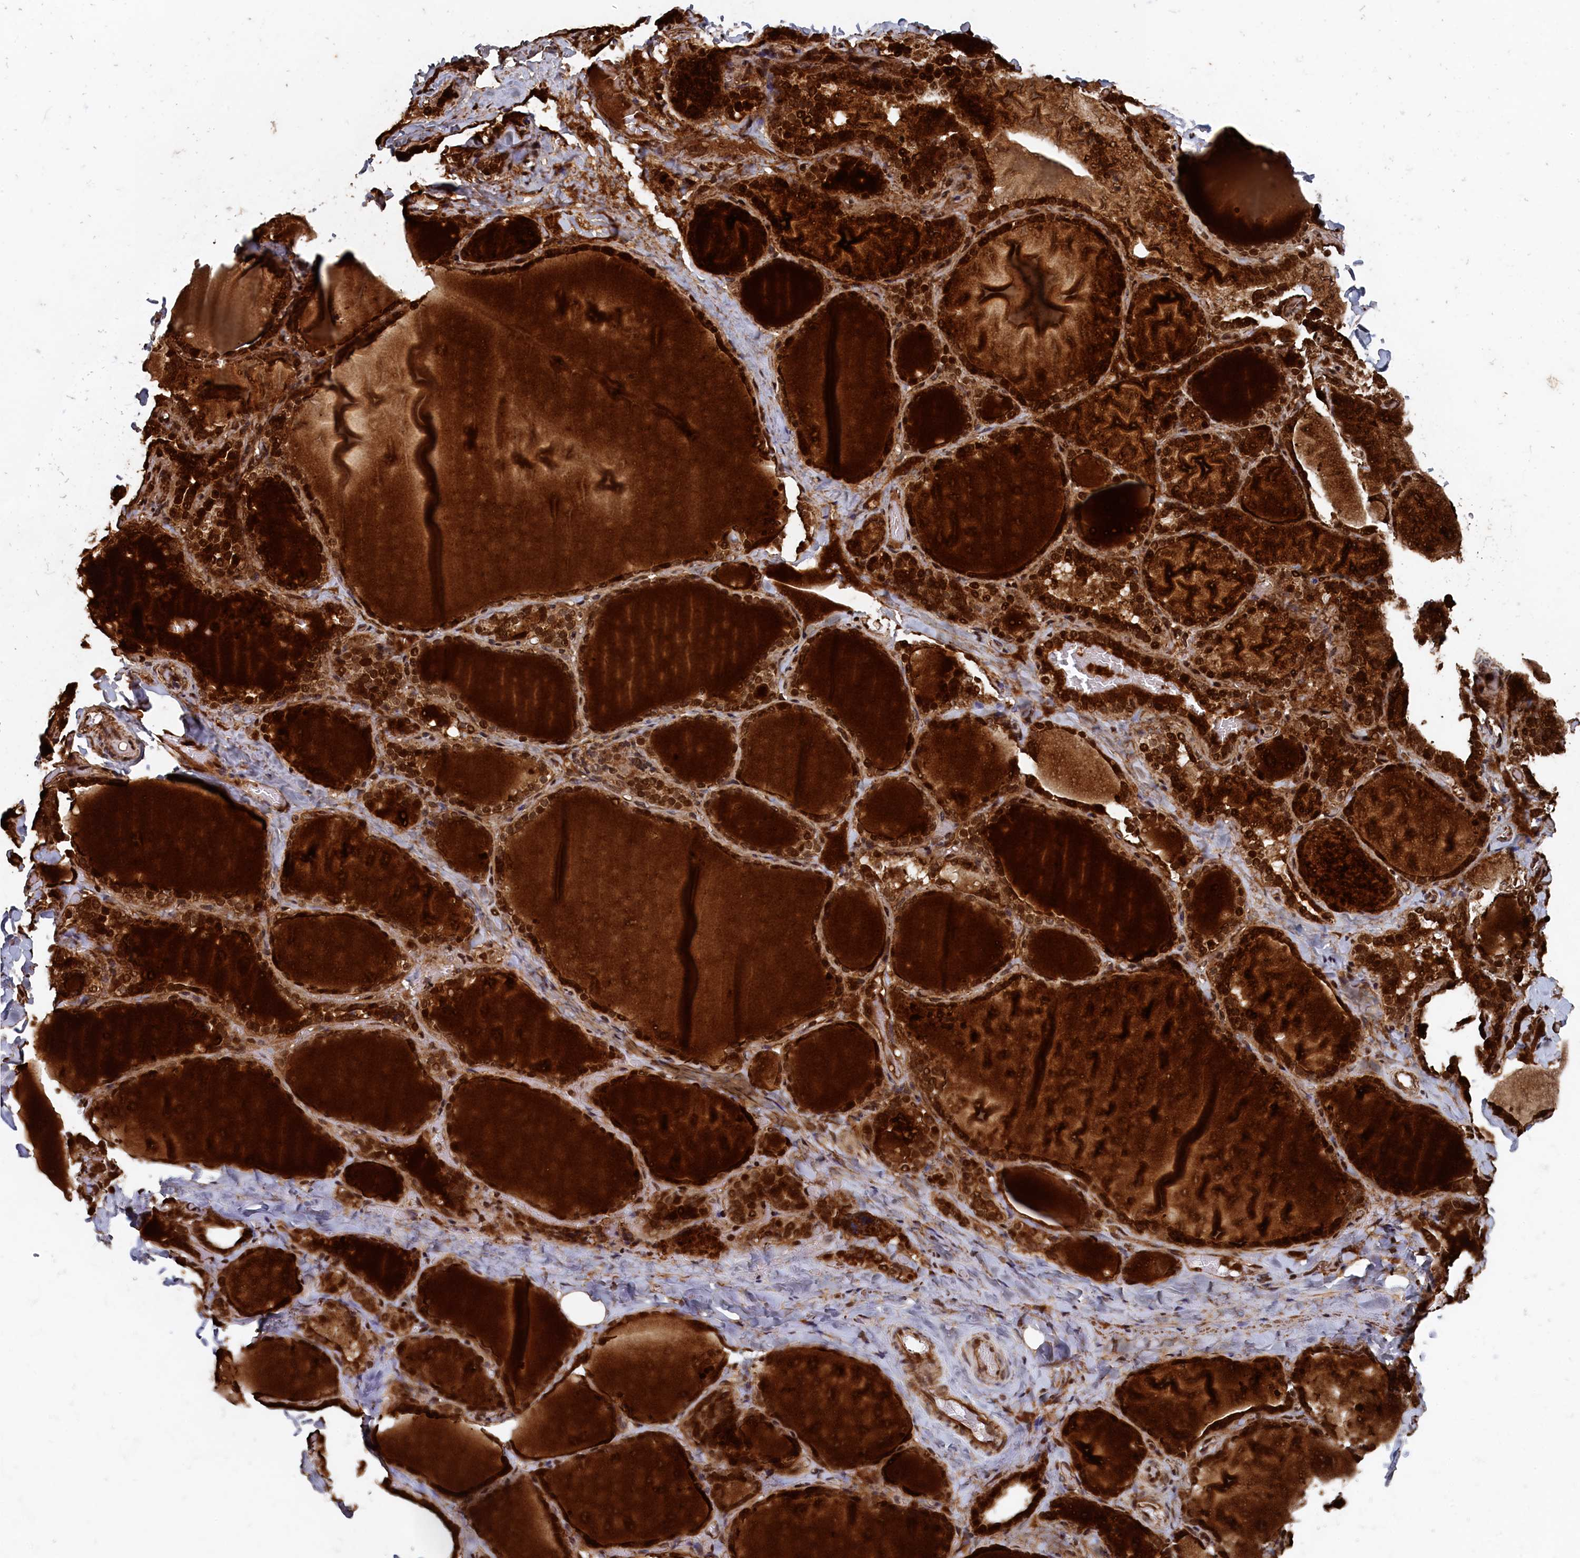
{"staining": {"intensity": "strong", "quantity": ">75%", "location": "cytoplasmic/membranous"}, "tissue": "thyroid gland", "cell_type": "Glandular cells", "image_type": "normal", "snomed": [{"axis": "morphology", "description": "Normal tissue, NOS"}, {"axis": "topography", "description": "Thyroid gland"}], "caption": "Immunohistochemistry of benign human thyroid gland reveals high levels of strong cytoplasmic/membranous positivity in about >75% of glandular cells.", "gene": "PIGN", "patient": {"sex": "female", "age": 22}}